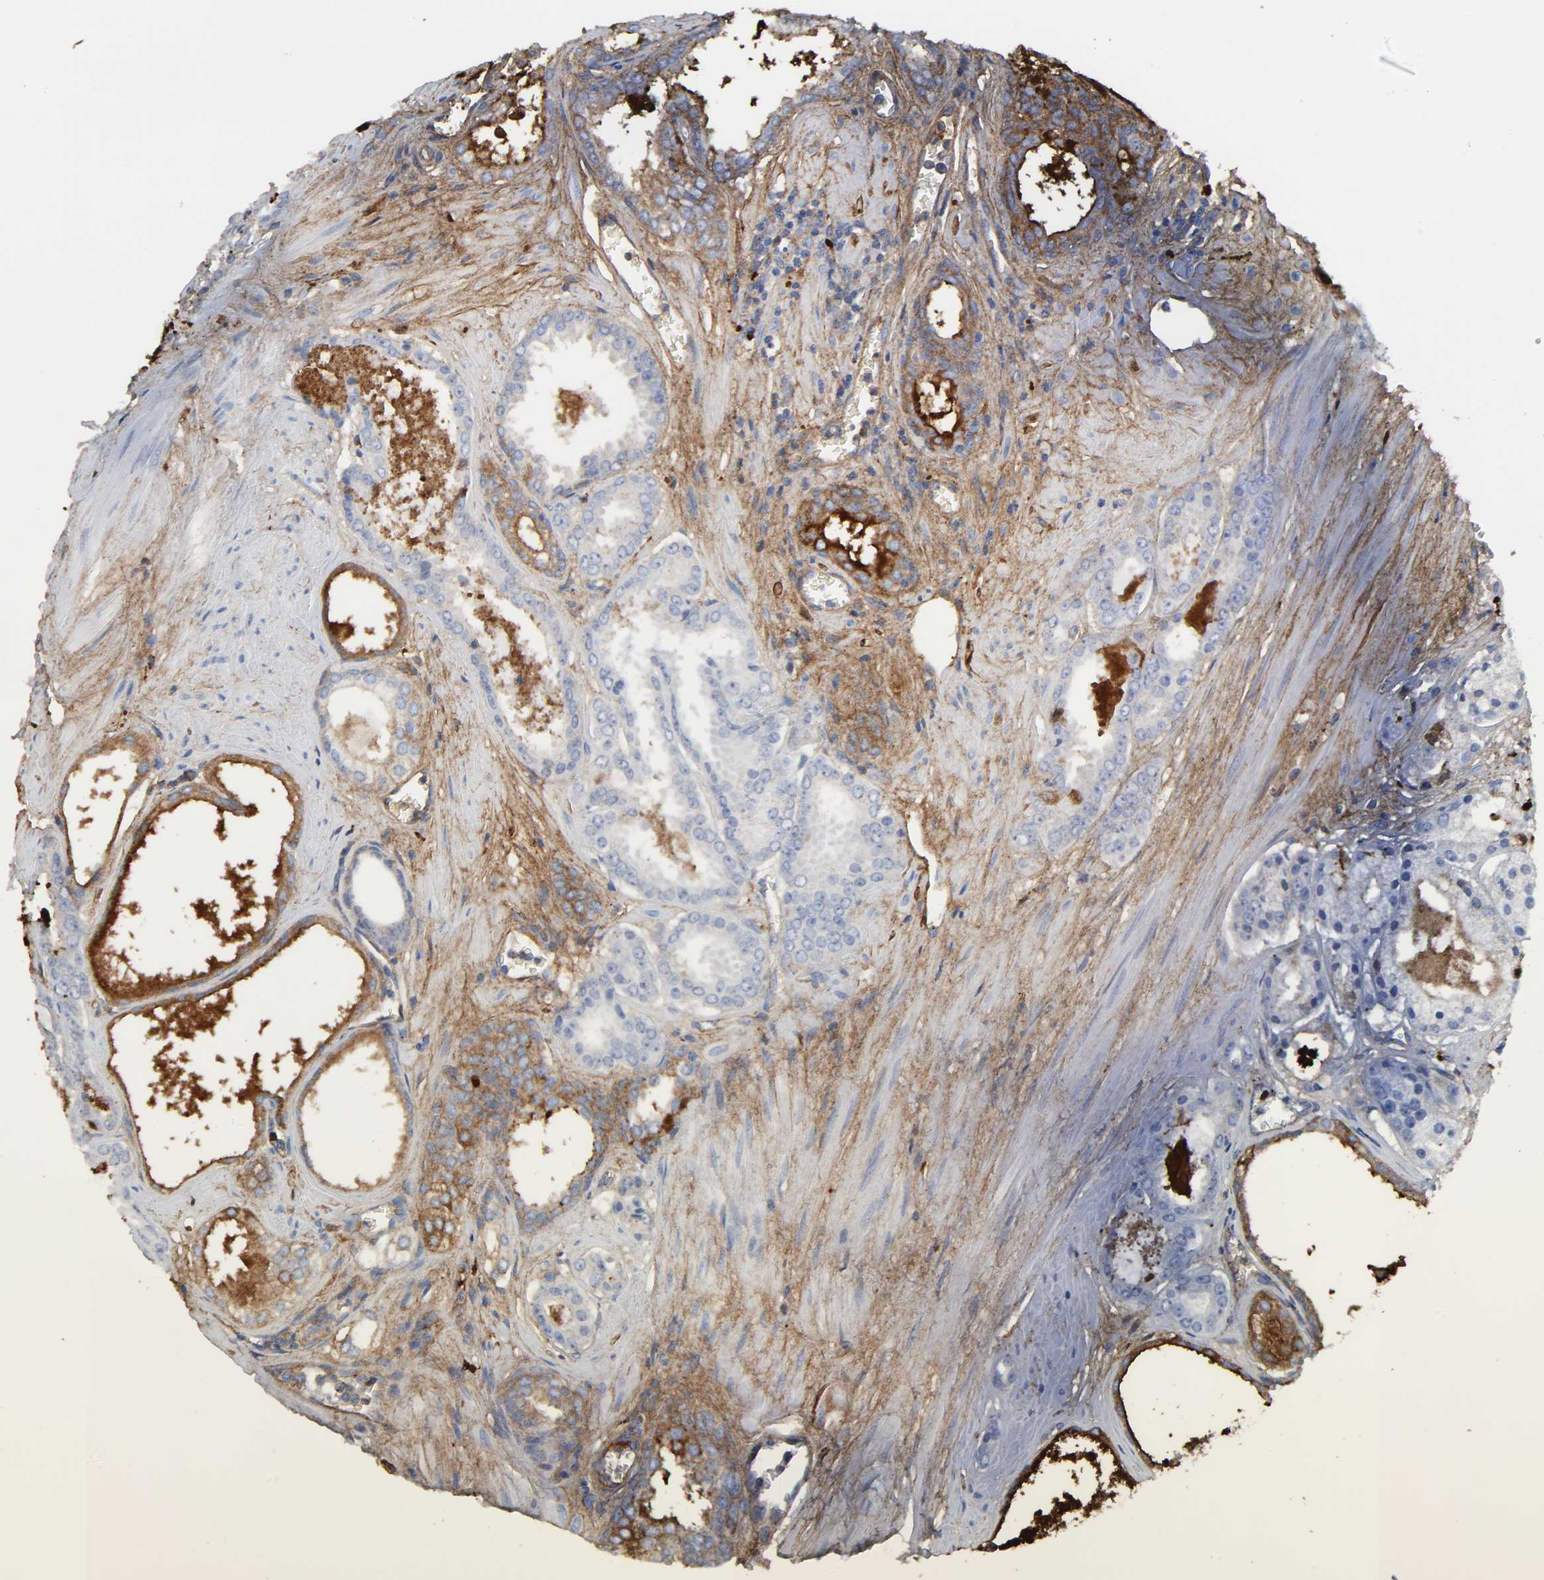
{"staining": {"intensity": "moderate", "quantity": "25%-75%", "location": "cytoplasmic/membranous"}, "tissue": "prostate cancer", "cell_type": "Tumor cells", "image_type": "cancer", "snomed": [{"axis": "morphology", "description": "Adenocarcinoma, Low grade"}, {"axis": "topography", "description": "Prostate"}], "caption": "Tumor cells reveal medium levels of moderate cytoplasmic/membranous staining in about 25%-75% of cells in human low-grade adenocarcinoma (prostate).", "gene": "C3", "patient": {"sex": "male", "age": 57}}